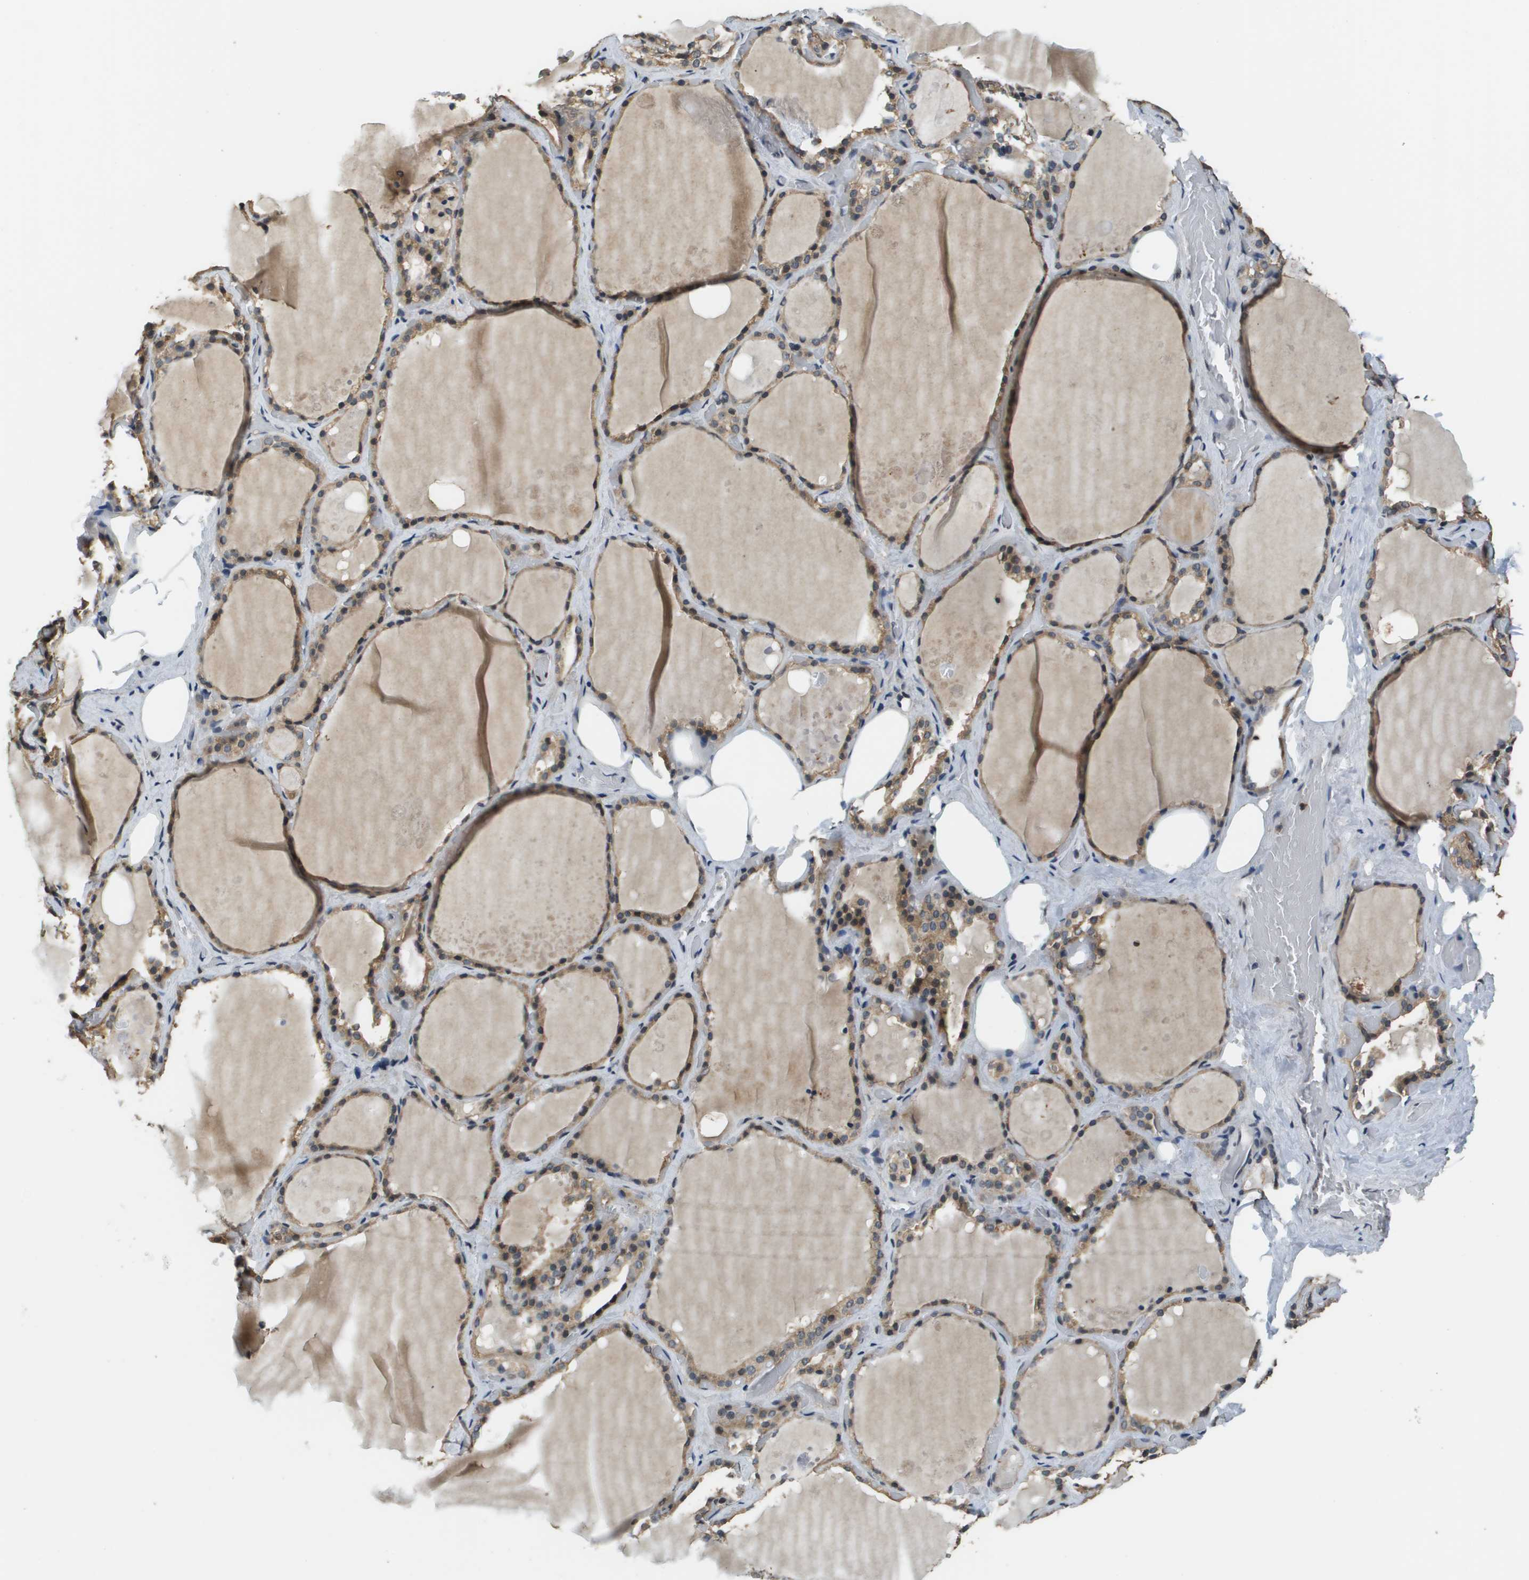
{"staining": {"intensity": "moderate", "quantity": ">75%", "location": "cytoplasmic/membranous,nuclear"}, "tissue": "thyroid gland", "cell_type": "Glandular cells", "image_type": "normal", "snomed": [{"axis": "morphology", "description": "Normal tissue, NOS"}, {"axis": "topography", "description": "Thyroid gland"}], "caption": "An immunohistochemistry image of normal tissue is shown. Protein staining in brown shows moderate cytoplasmic/membranous,nuclear positivity in thyroid gland within glandular cells.", "gene": "FANCC", "patient": {"sex": "male", "age": 61}}